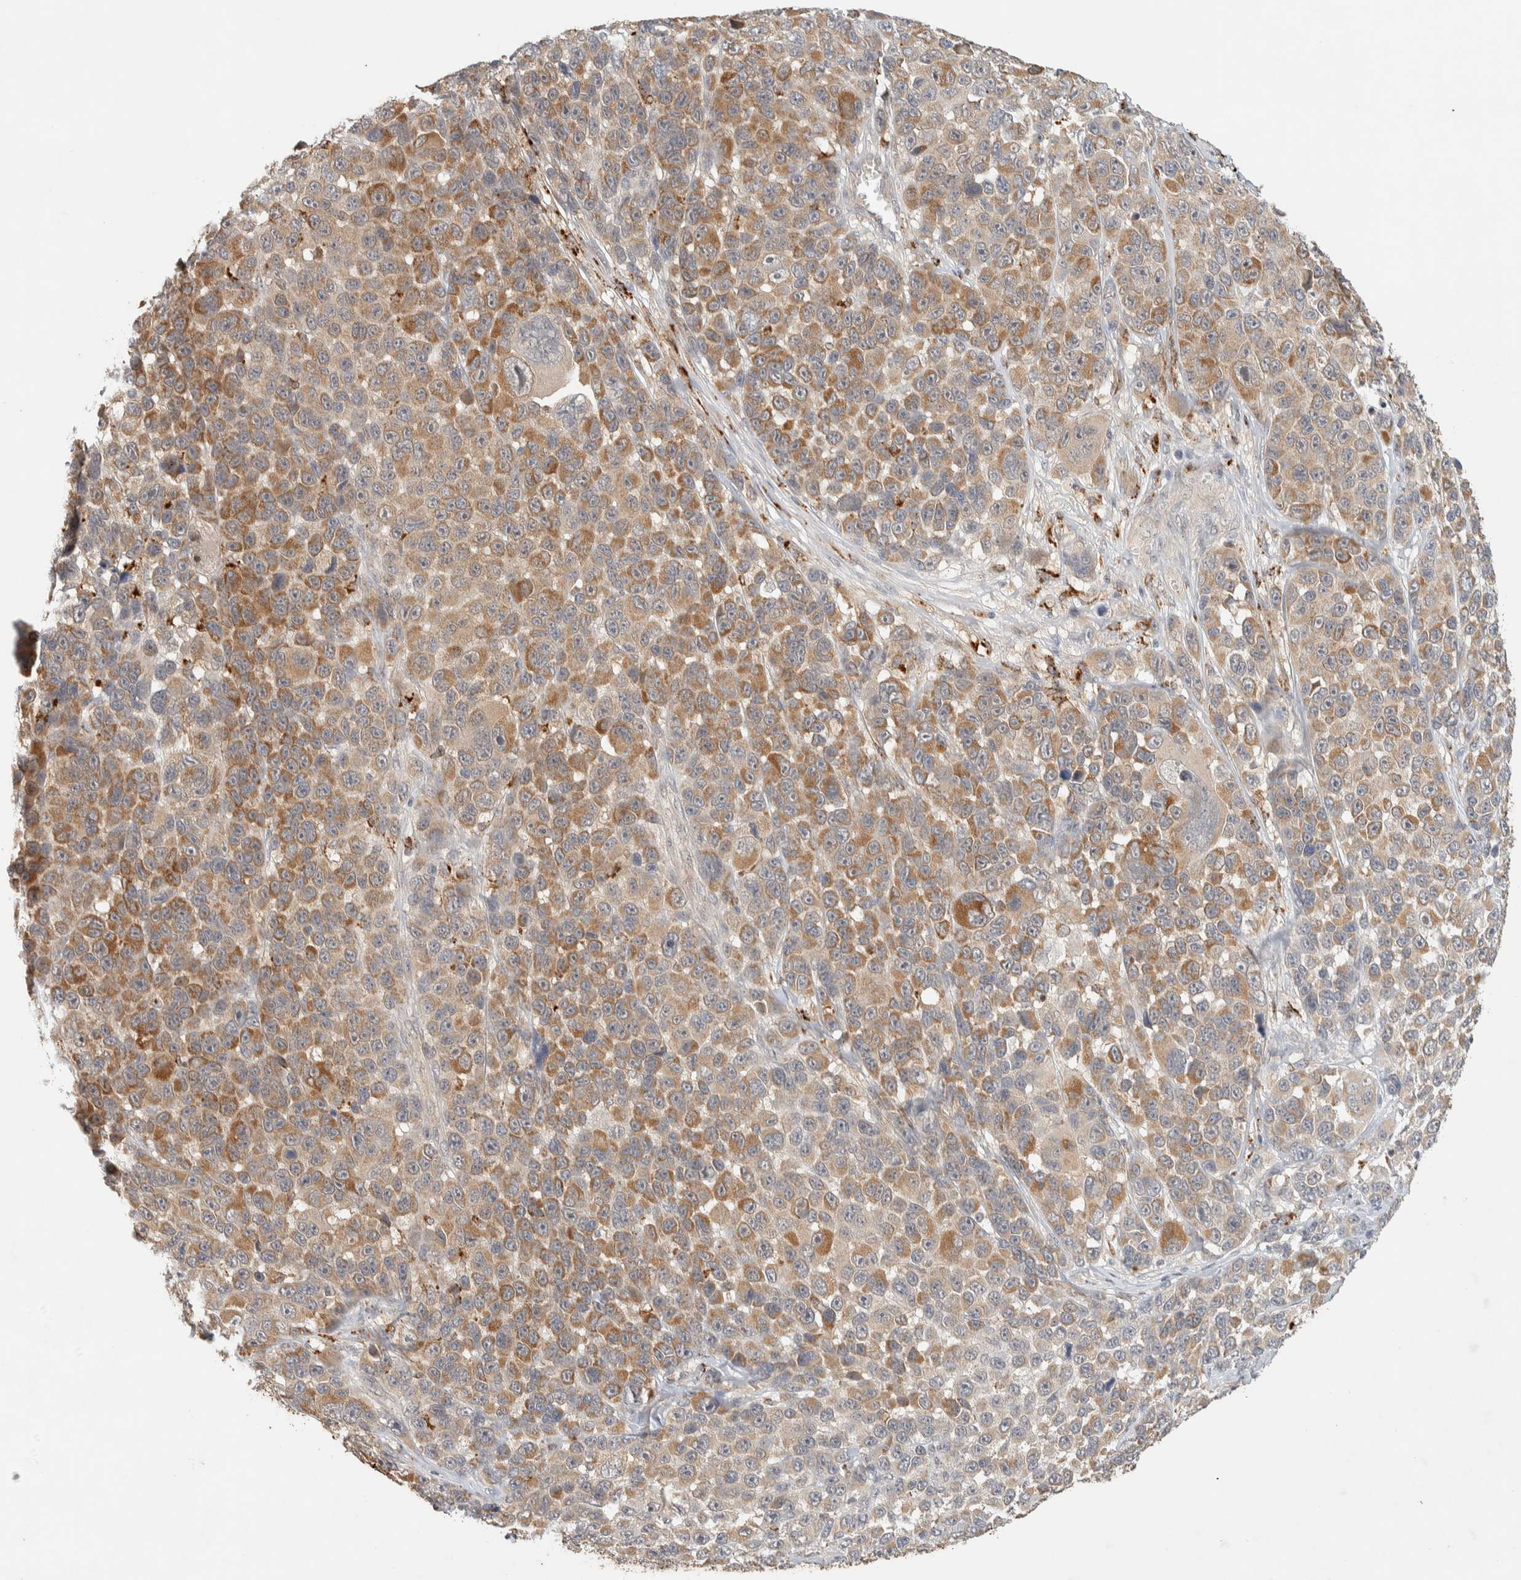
{"staining": {"intensity": "moderate", "quantity": ">75%", "location": "cytoplasmic/membranous"}, "tissue": "melanoma", "cell_type": "Tumor cells", "image_type": "cancer", "snomed": [{"axis": "morphology", "description": "Malignant melanoma, NOS"}, {"axis": "topography", "description": "Skin"}], "caption": "A high-resolution image shows IHC staining of malignant melanoma, which demonstrates moderate cytoplasmic/membranous positivity in approximately >75% of tumor cells.", "gene": "ITPA", "patient": {"sex": "male", "age": 53}}